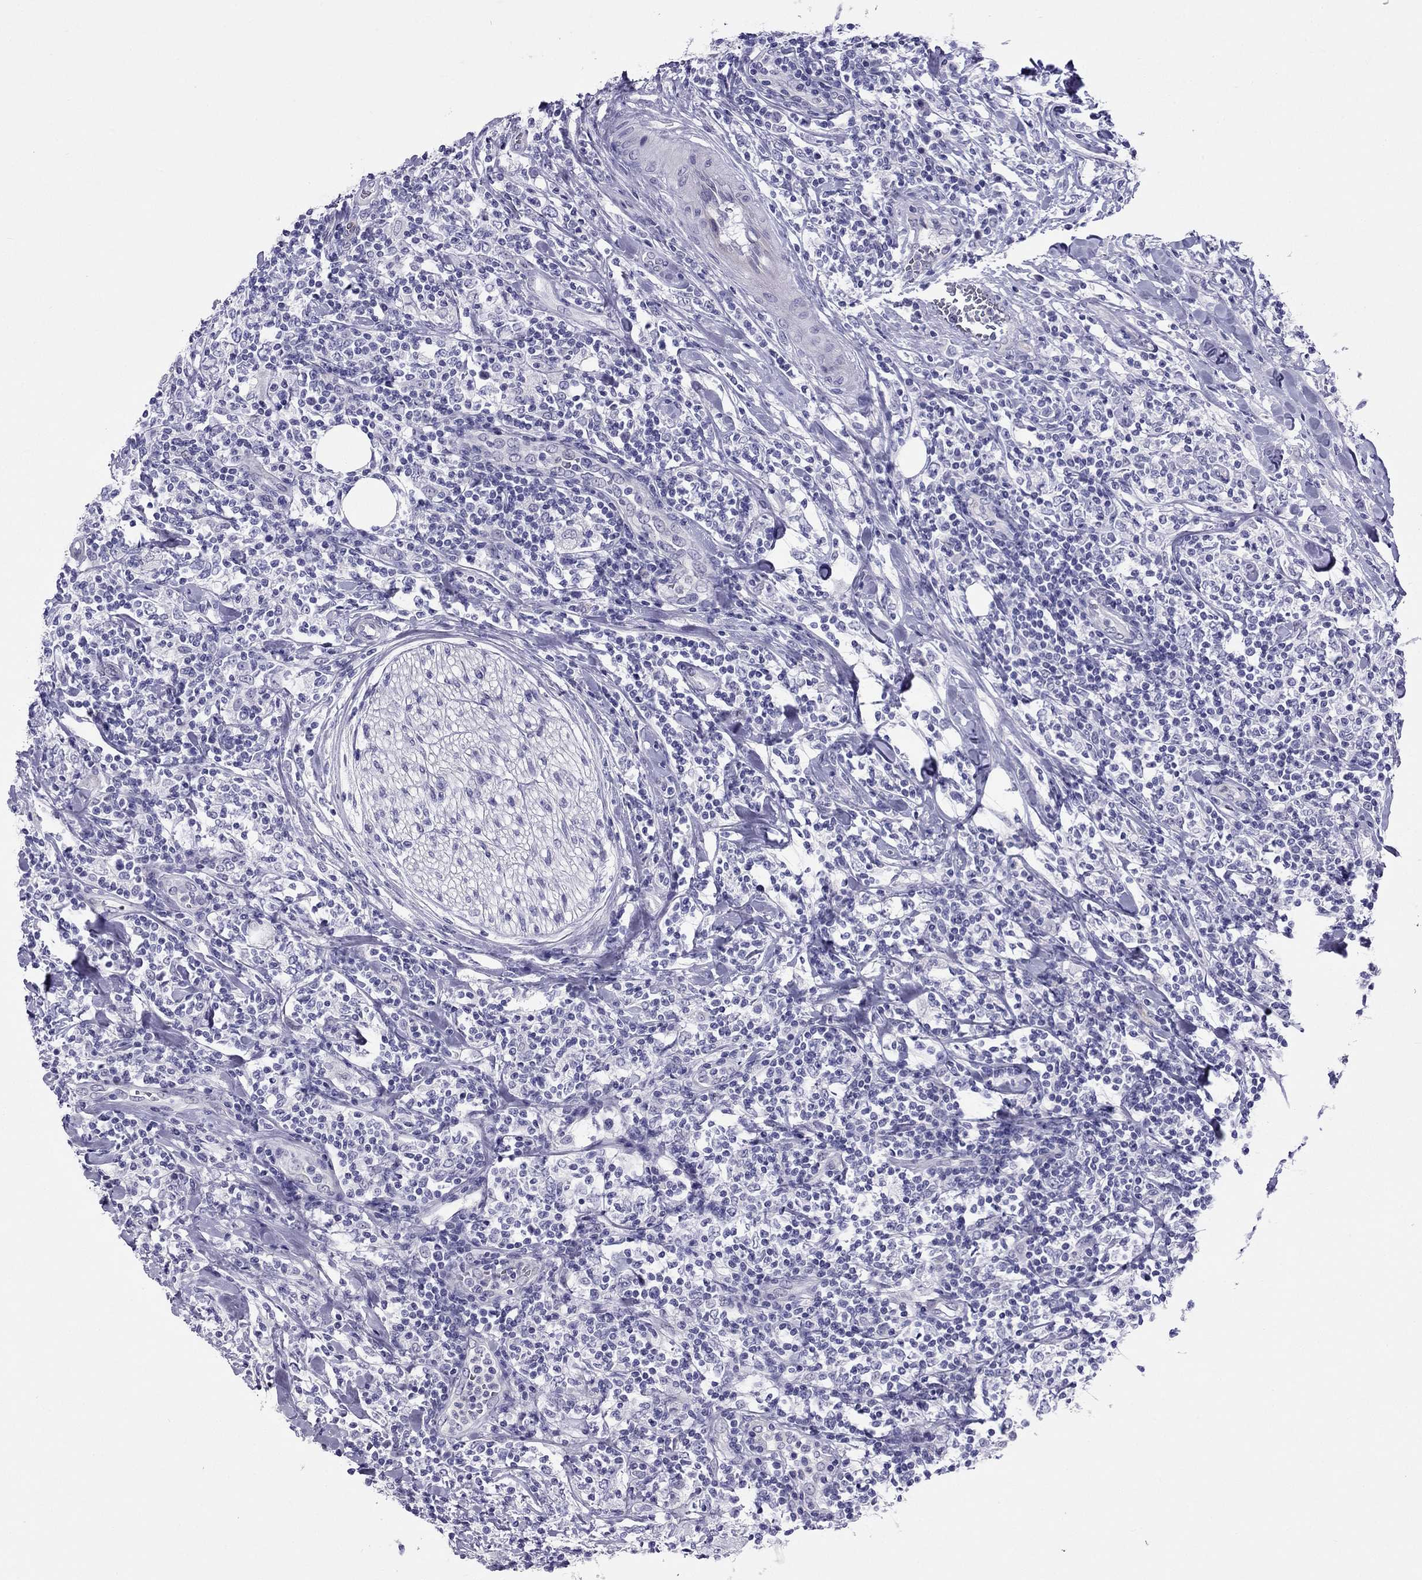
{"staining": {"intensity": "negative", "quantity": "none", "location": "none"}, "tissue": "lymphoma", "cell_type": "Tumor cells", "image_type": "cancer", "snomed": [{"axis": "morphology", "description": "Malignant lymphoma, non-Hodgkin's type, High grade"}, {"axis": "topography", "description": "Lymph node"}], "caption": "This image is of lymphoma stained with immunohistochemistry to label a protein in brown with the nuclei are counter-stained blue. There is no expression in tumor cells.", "gene": "CROCC2", "patient": {"sex": "female", "age": 84}}